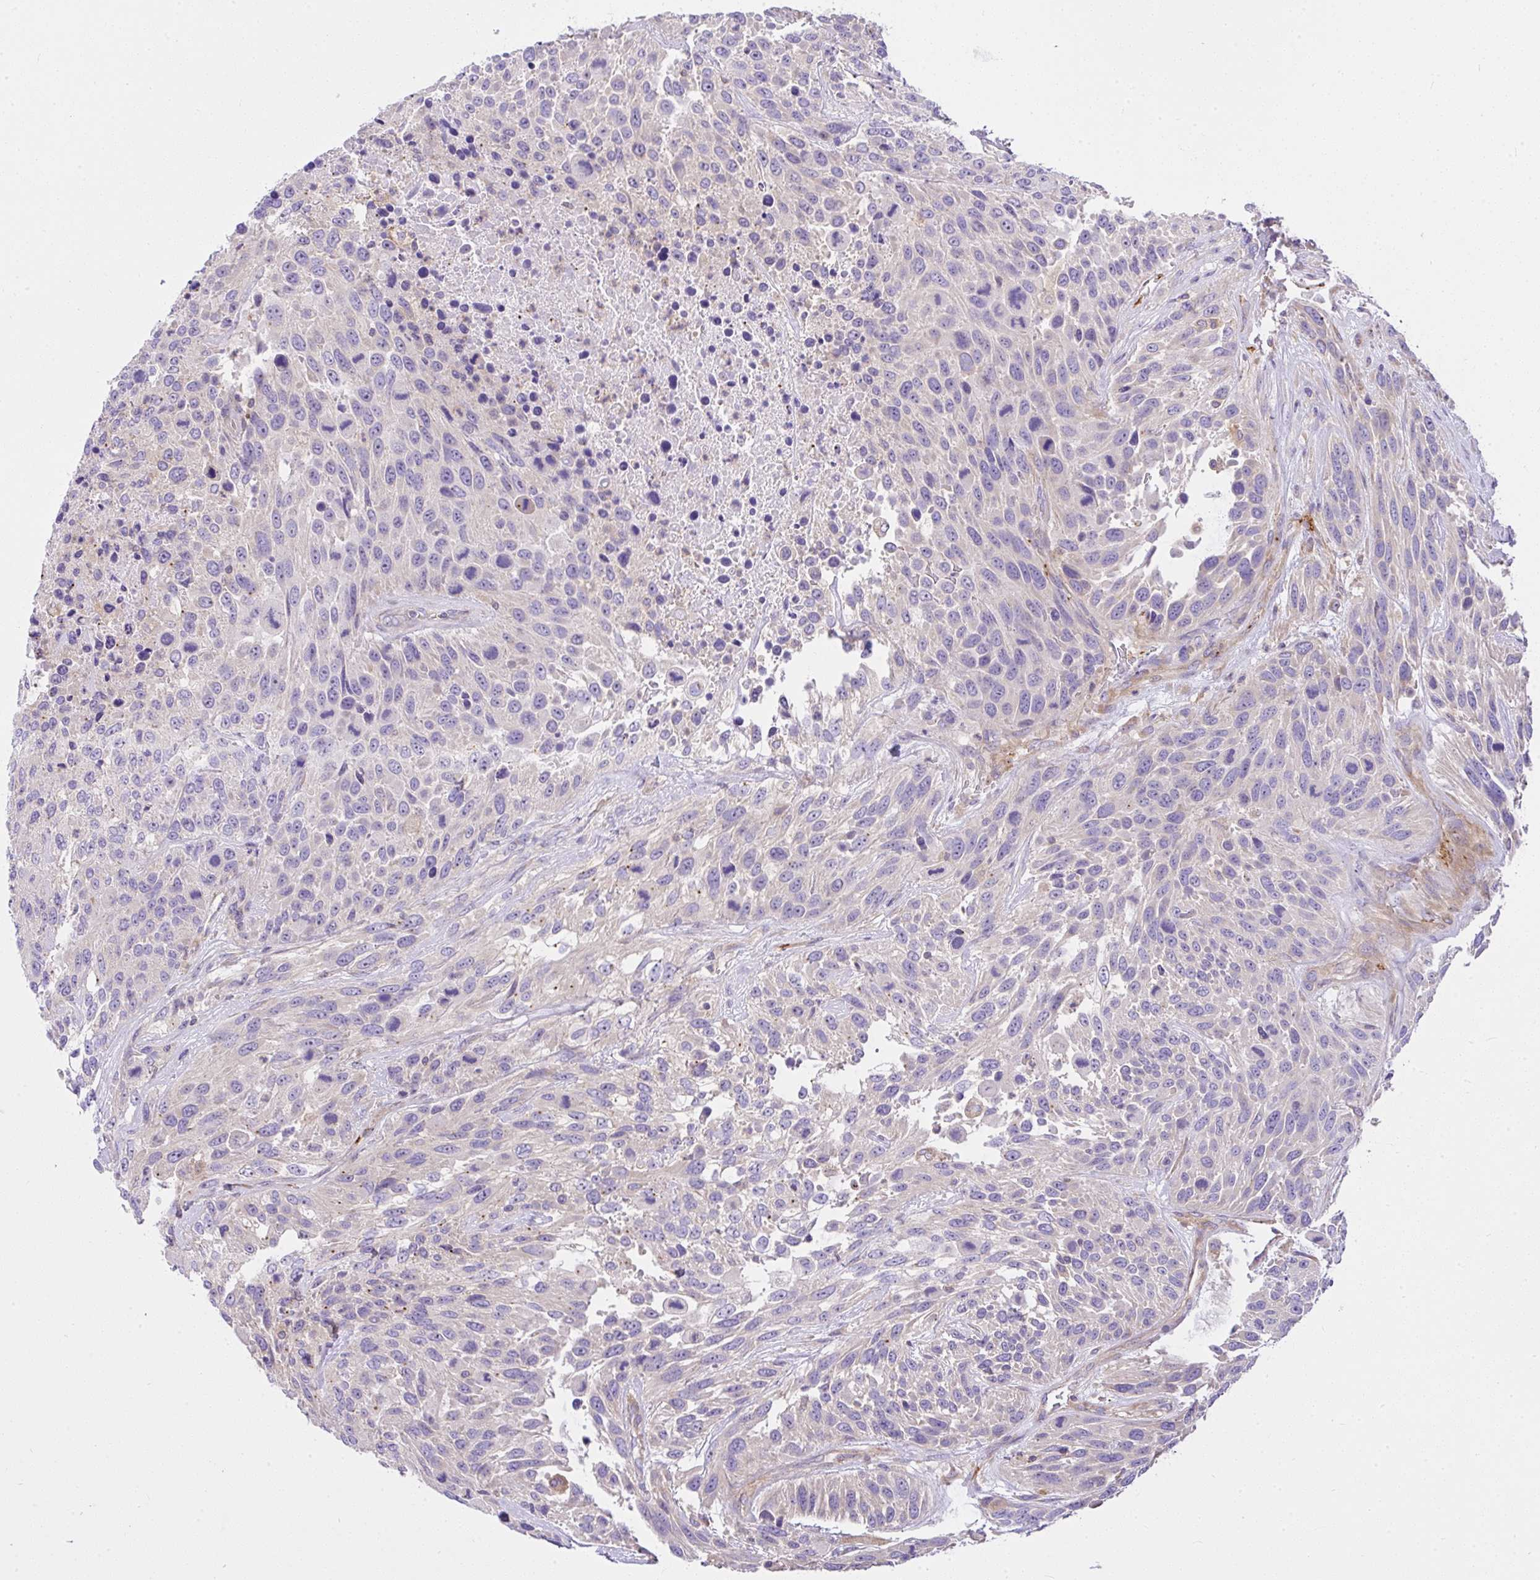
{"staining": {"intensity": "negative", "quantity": "none", "location": "none"}, "tissue": "urothelial cancer", "cell_type": "Tumor cells", "image_type": "cancer", "snomed": [{"axis": "morphology", "description": "Urothelial carcinoma, High grade"}, {"axis": "topography", "description": "Urinary bladder"}], "caption": "There is no significant expression in tumor cells of urothelial cancer.", "gene": "CCDC142", "patient": {"sex": "female", "age": 70}}